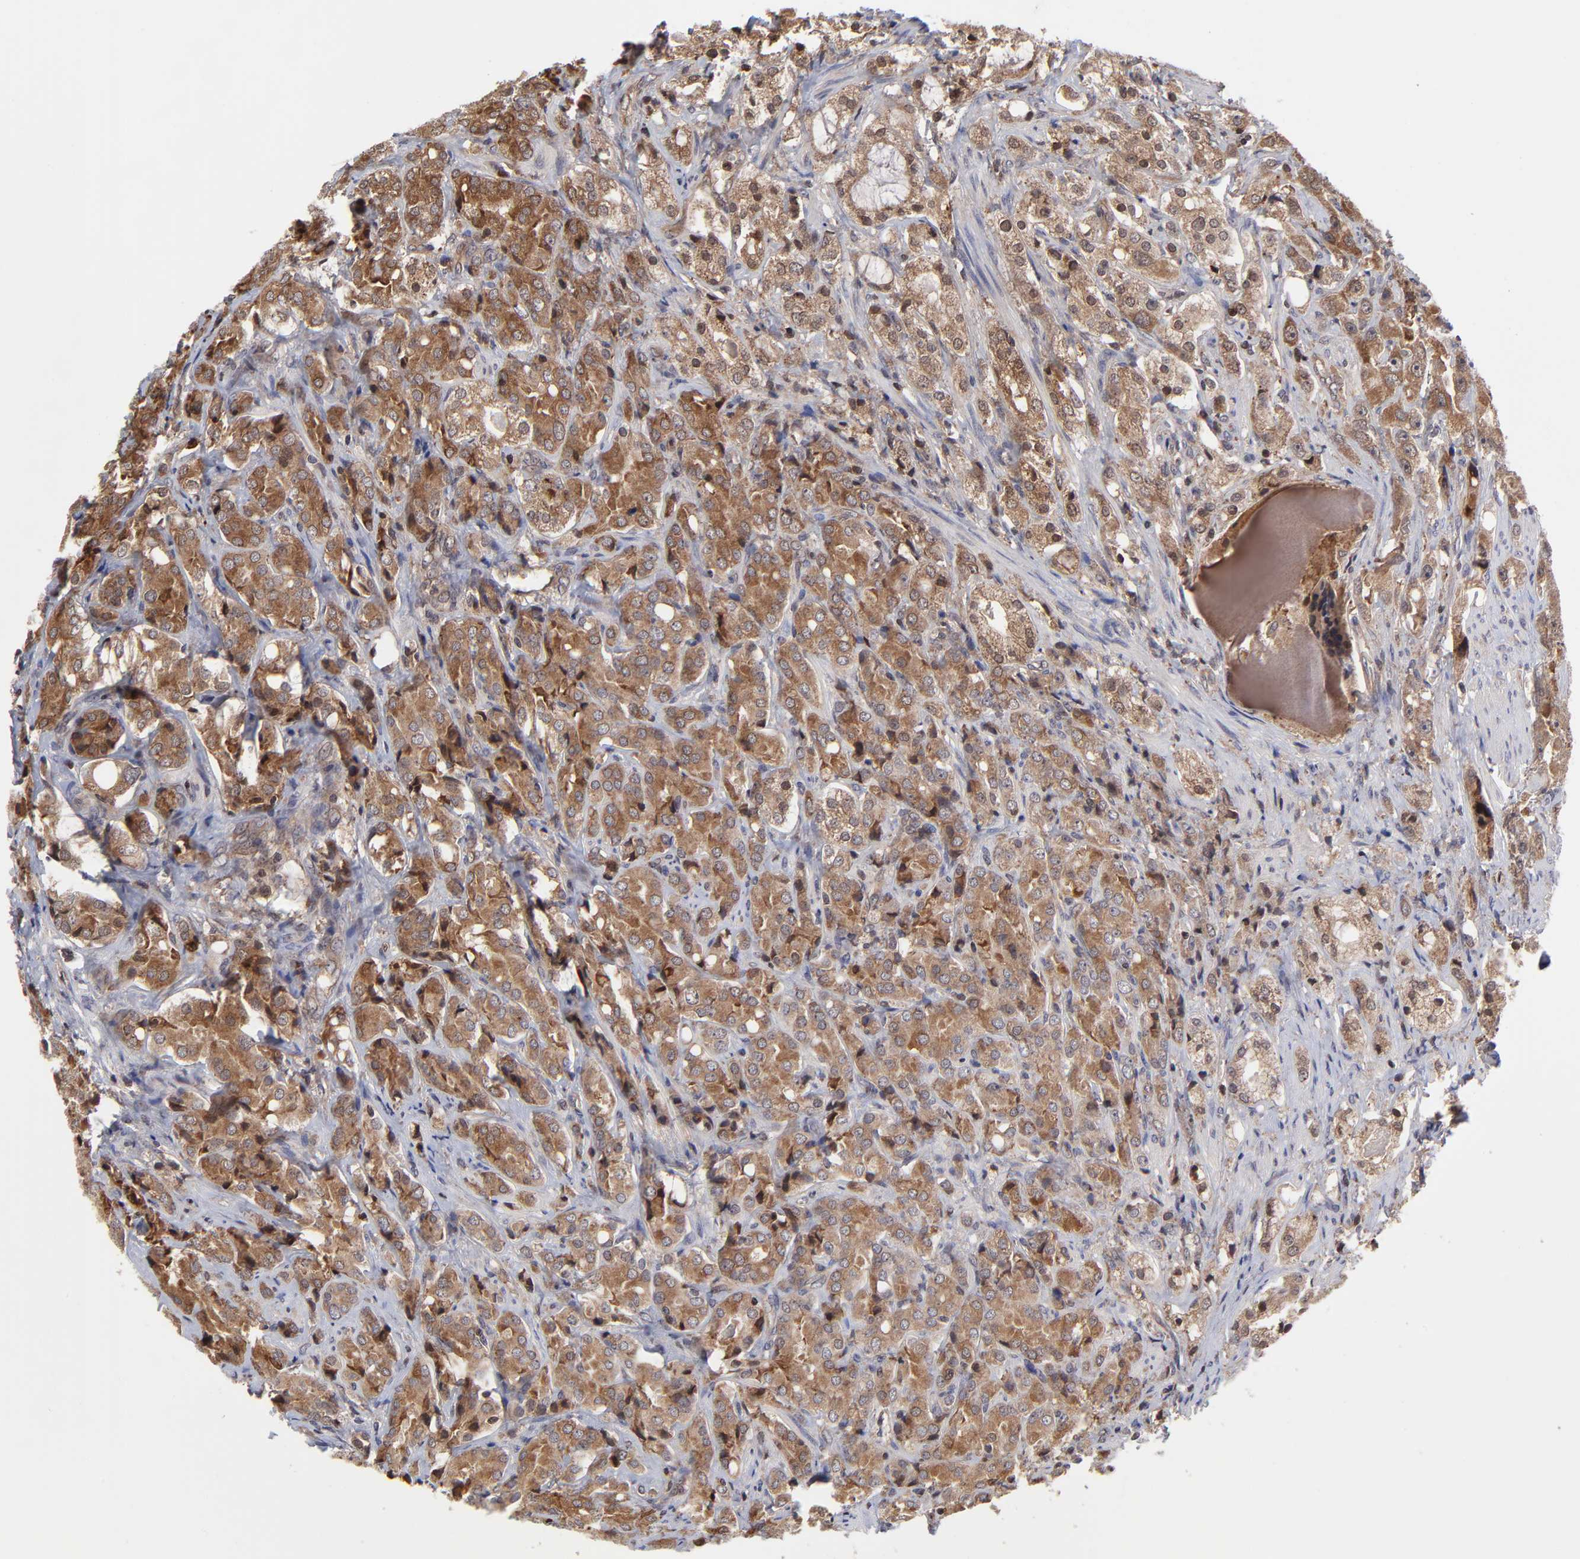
{"staining": {"intensity": "moderate", "quantity": ">75%", "location": "cytoplasmic/membranous"}, "tissue": "prostate cancer", "cell_type": "Tumor cells", "image_type": "cancer", "snomed": [{"axis": "morphology", "description": "Adenocarcinoma, High grade"}, {"axis": "topography", "description": "Prostate"}], "caption": "Human adenocarcinoma (high-grade) (prostate) stained for a protein (brown) shows moderate cytoplasmic/membranous positive staining in about >75% of tumor cells.", "gene": "UBE2L6", "patient": {"sex": "male", "age": 68}}